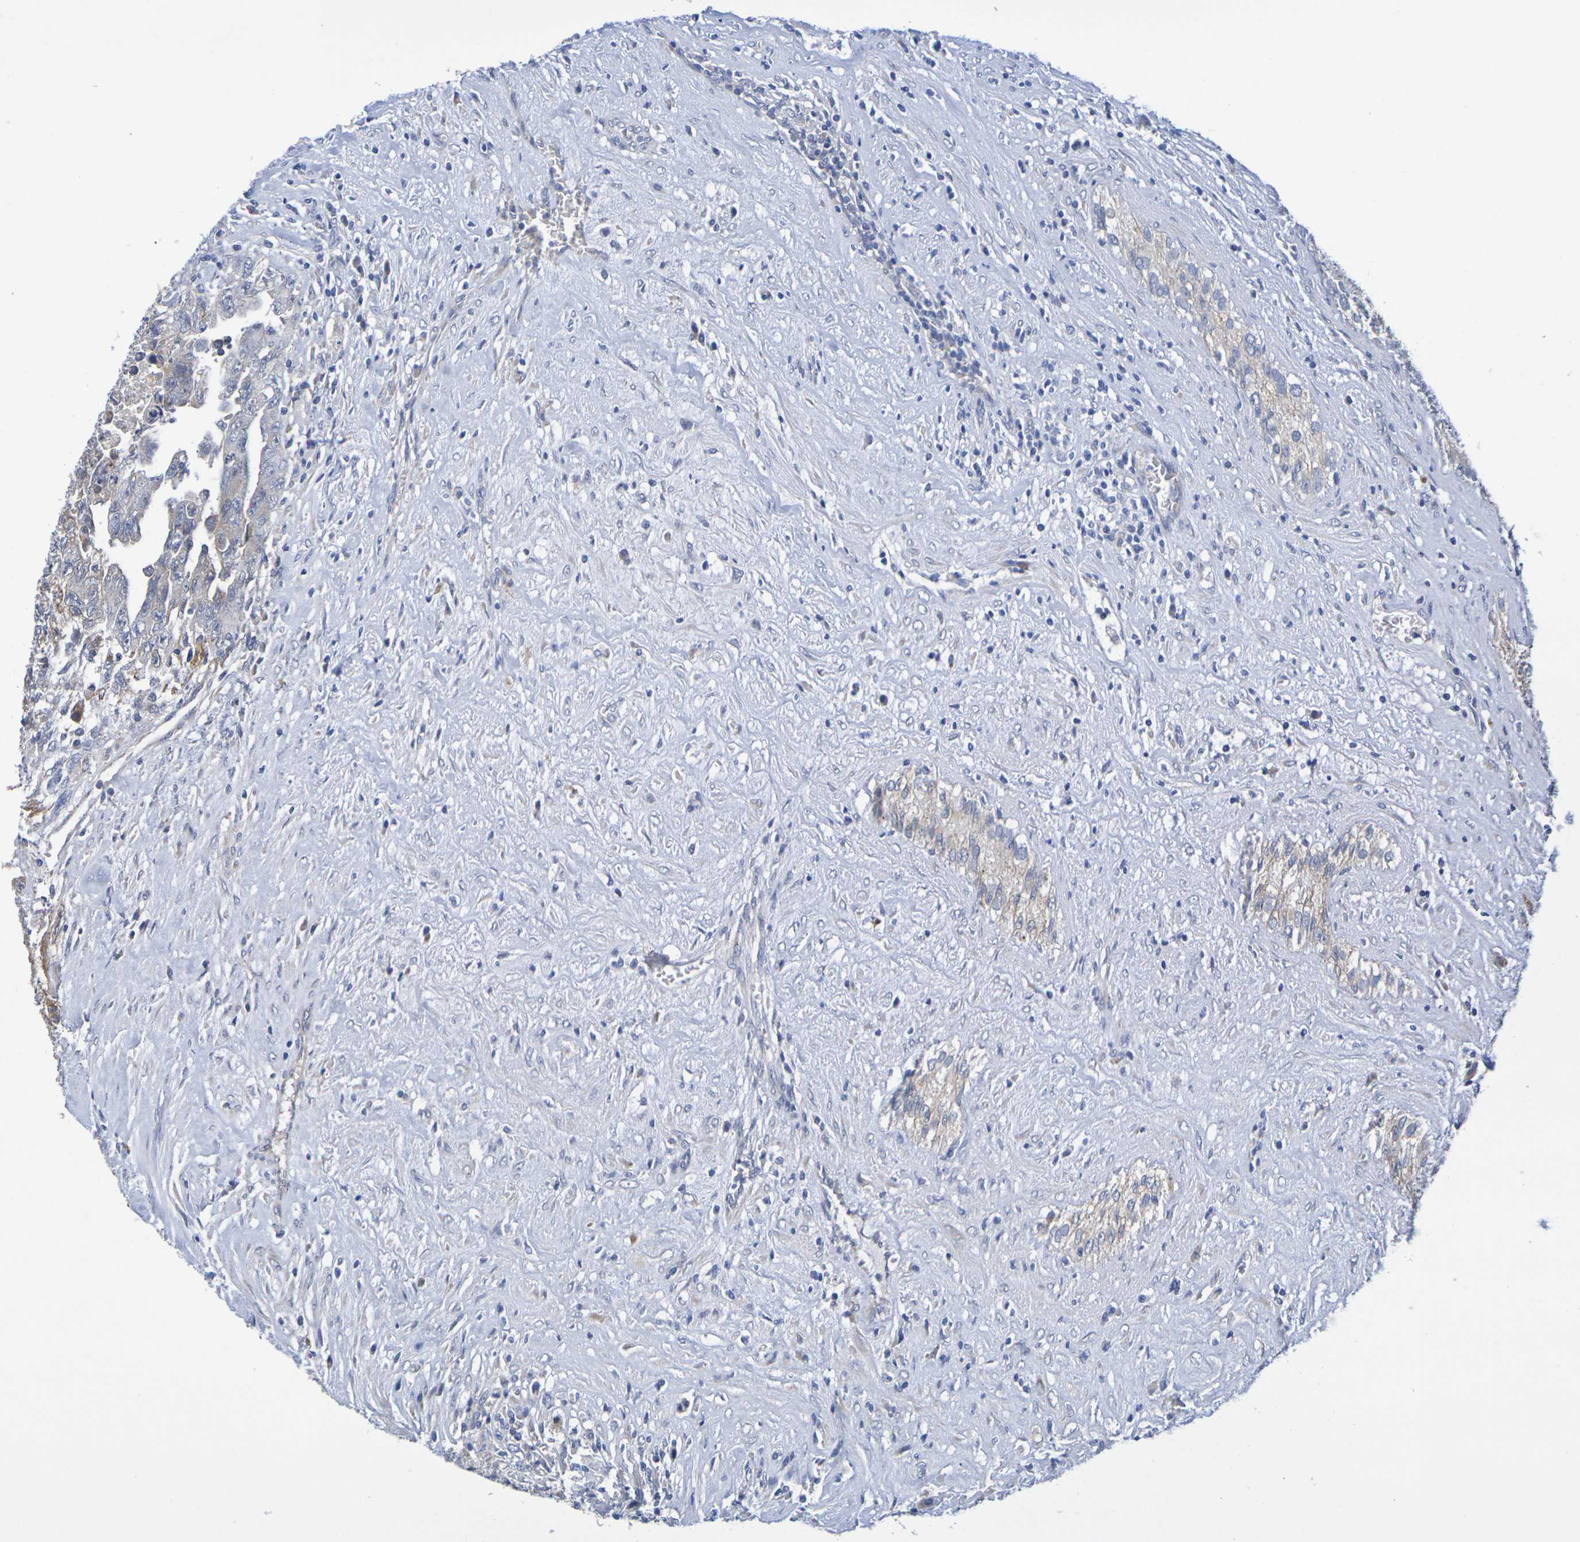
{"staining": {"intensity": "weak", "quantity": "<25%", "location": "cytoplasmic/membranous"}, "tissue": "testis cancer", "cell_type": "Tumor cells", "image_type": "cancer", "snomed": [{"axis": "morphology", "description": "Carcinoma, Embryonal, NOS"}, {"axis": "topography", "description": "Testis"}], "caption": "This image is of embryonal carcinoma (testis) stained with IHC to label a protein in brown with the nuclei are counter-stained blue. There is no positivity in tumor cells. Nuclei are stained in blue.", "gene": "SDC4", "patient": {"sex": "male", "age": 28}}